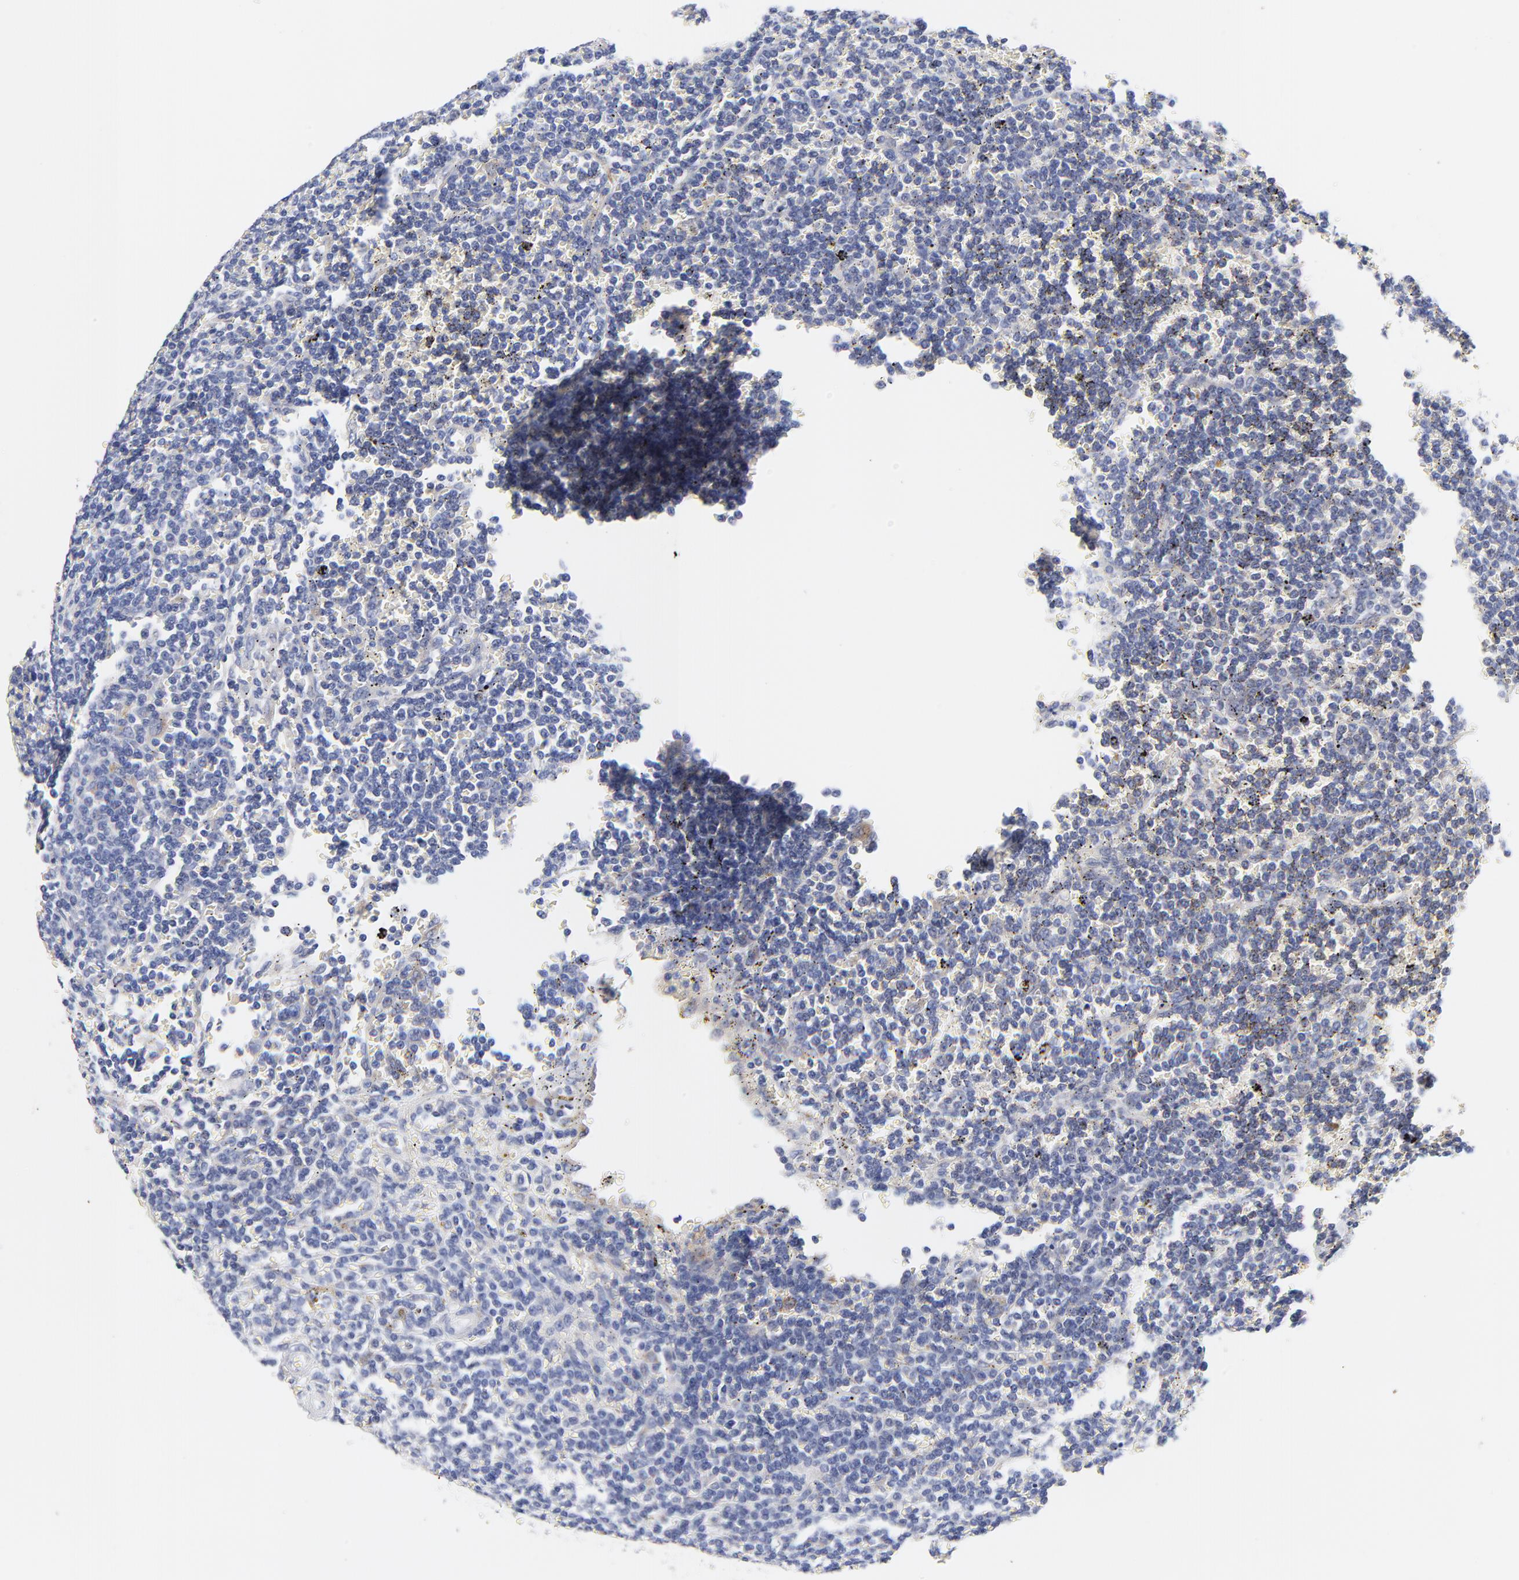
{"staining": {"intensity": "negative", "quantity": "none", "location": "none"}, "tissue": "lymphoma", "cell_type": "Tumor cells", "image_type": "cancer", "snomed": [{"axis": "morphology", "description": "Malignant lymphoma, non-Hodgkin's type, Low grade"}, {"axis": "topography", "description": "Spleen"}], "caption": "This is an immunohistochemistry image of lymphoma. There is no expression in tumor cells.", "gene": "FBXO10", "patient": {"sex": "male", "age": 80}}